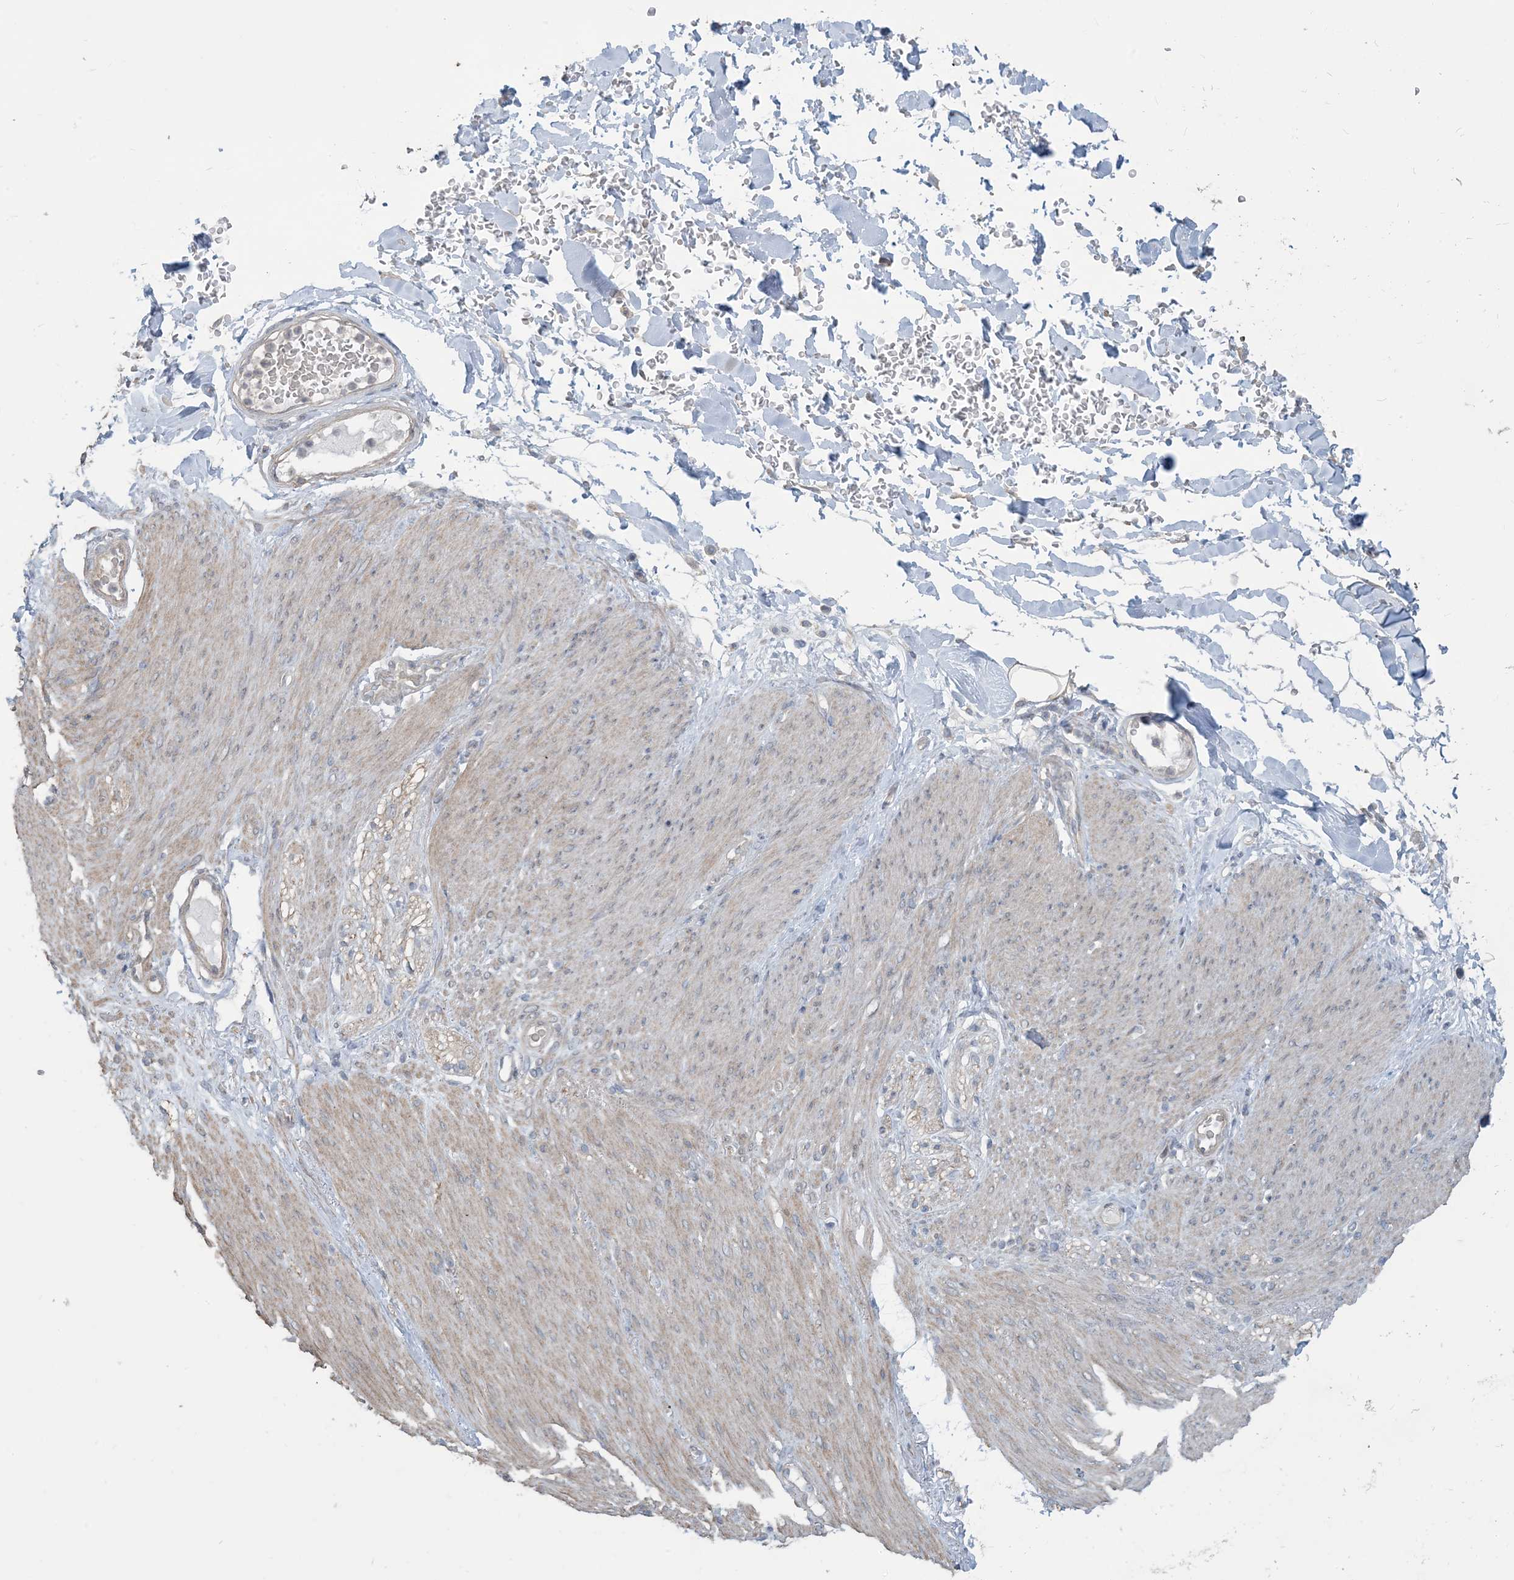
{"staining": {"intensity": "negative", "quantity": "none", "location": "none"}, "tissue": "adipose tissue", "cell_type": "Adipocytes", "image_type": "normal", "snomed": [{"axis": "morphology", "description": "Normal tissue, NOS"}, {"axis": "topography", "description": "Colon"}, {"axis": "topography", "description": "Peripheral nerve tissue"}], "caption": "A micrograph of adipose tissue stained for a protein reveals no brown staining in adipocytes. The staining was performed using DAB to visualize the protein expression in brown, while the nuclei were stained in blue with hematoxylin (Magnification: 20x).", "gene": "NPHS2", "patient": {"sex": "female", "age": 61}}